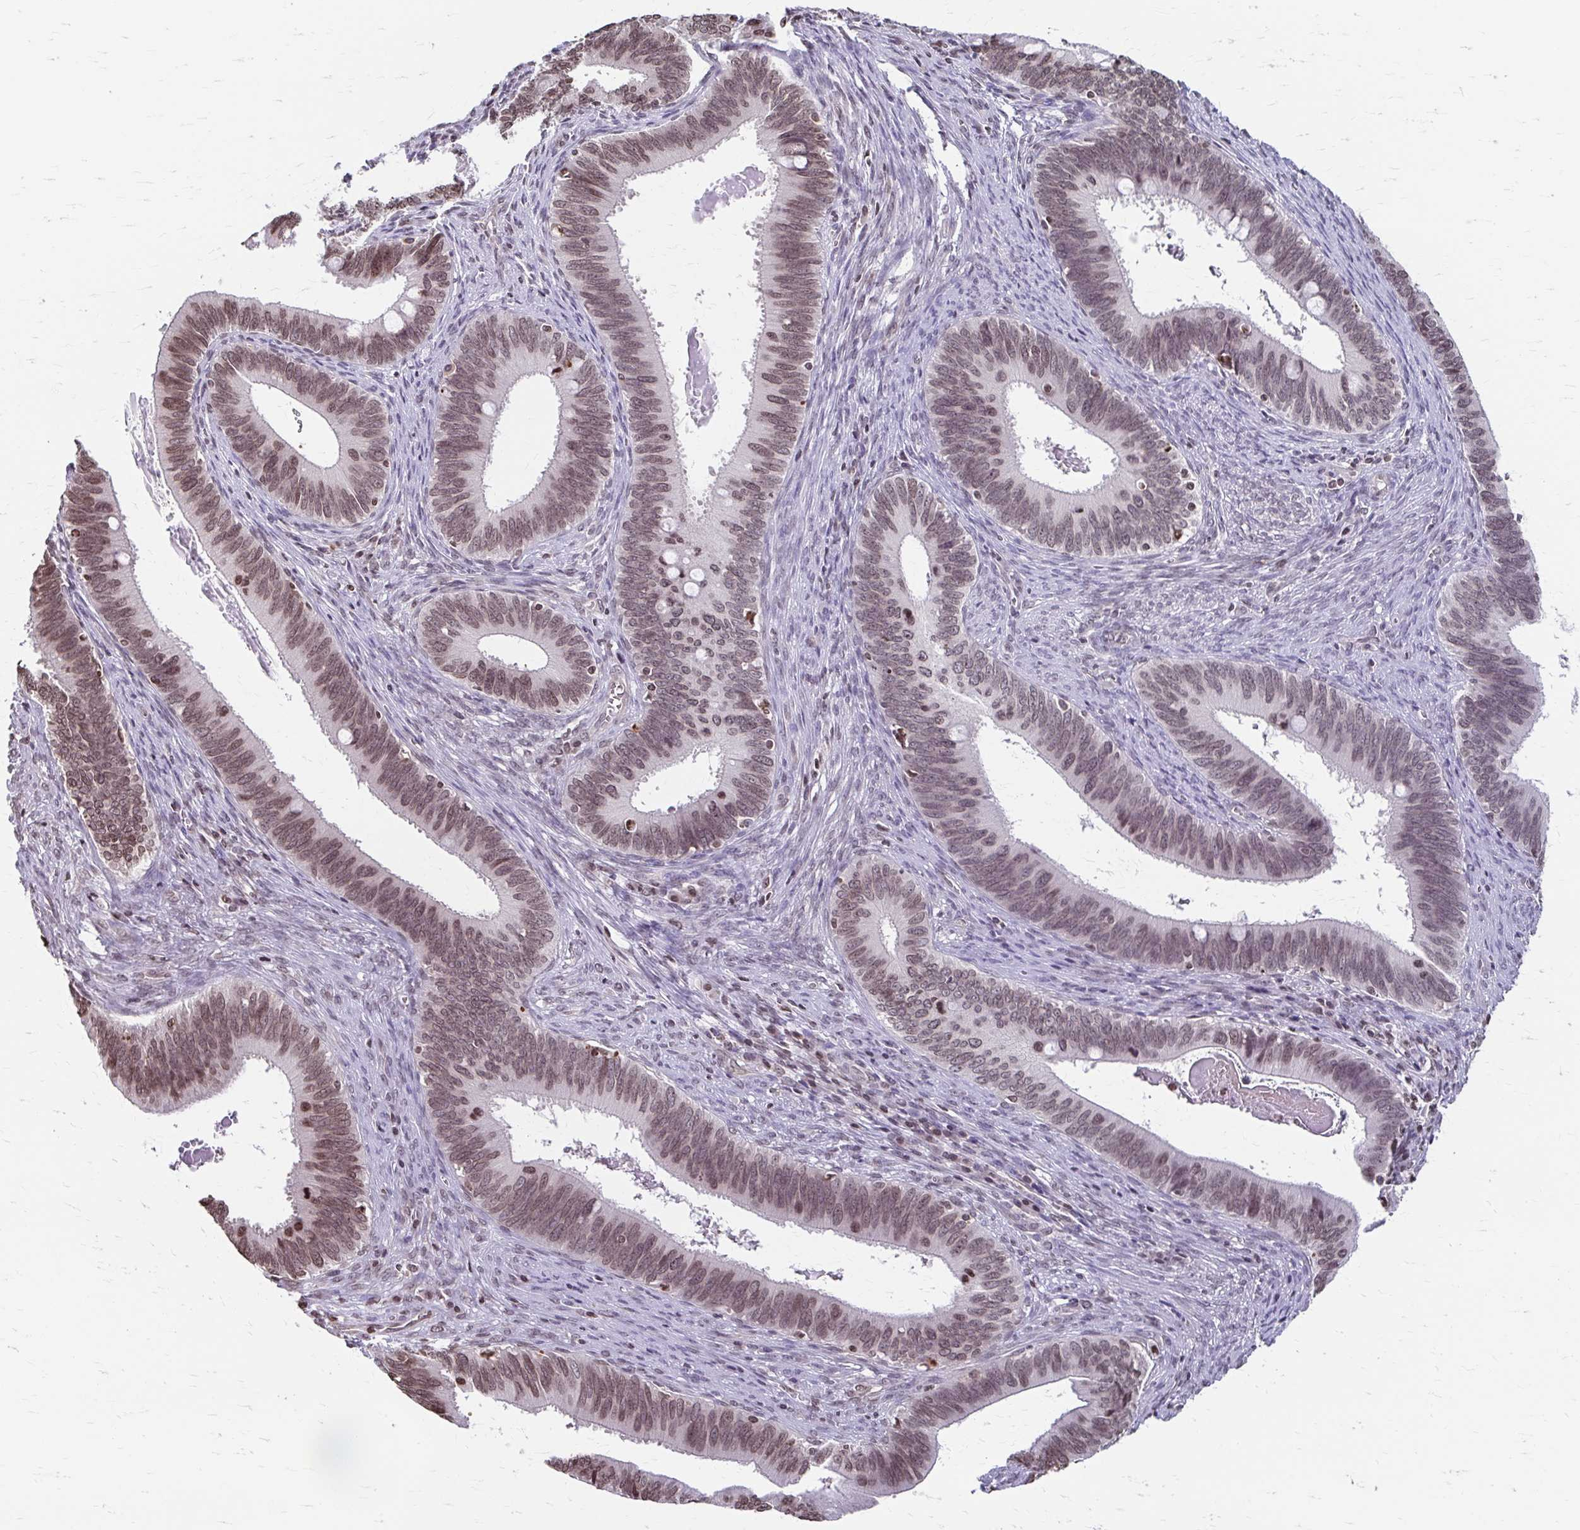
{"staining": {"intensity": "moderate", "quantity": "25%-75%", "location": "nuclear"}, "tissue": "cervical cancer", "cell_type": "Tumor cells", "image_type": "cancer", "snomed": [{"axis": "morphology", "description": "Adenocarcinoma, NOS"}, {"axis": "topography", "description": "Cervix"}], "caption": "Cervical cancer (adenocarcinoma) stained for a protein reveals moderate nuclear positivity in tumor cells. Using DAB (brown) and hematoxylin (blue) stains, captured at high magnification using brightfield microscopy.", "gene": "ORC3", "patient": {"sex": "female", "age": 42}}